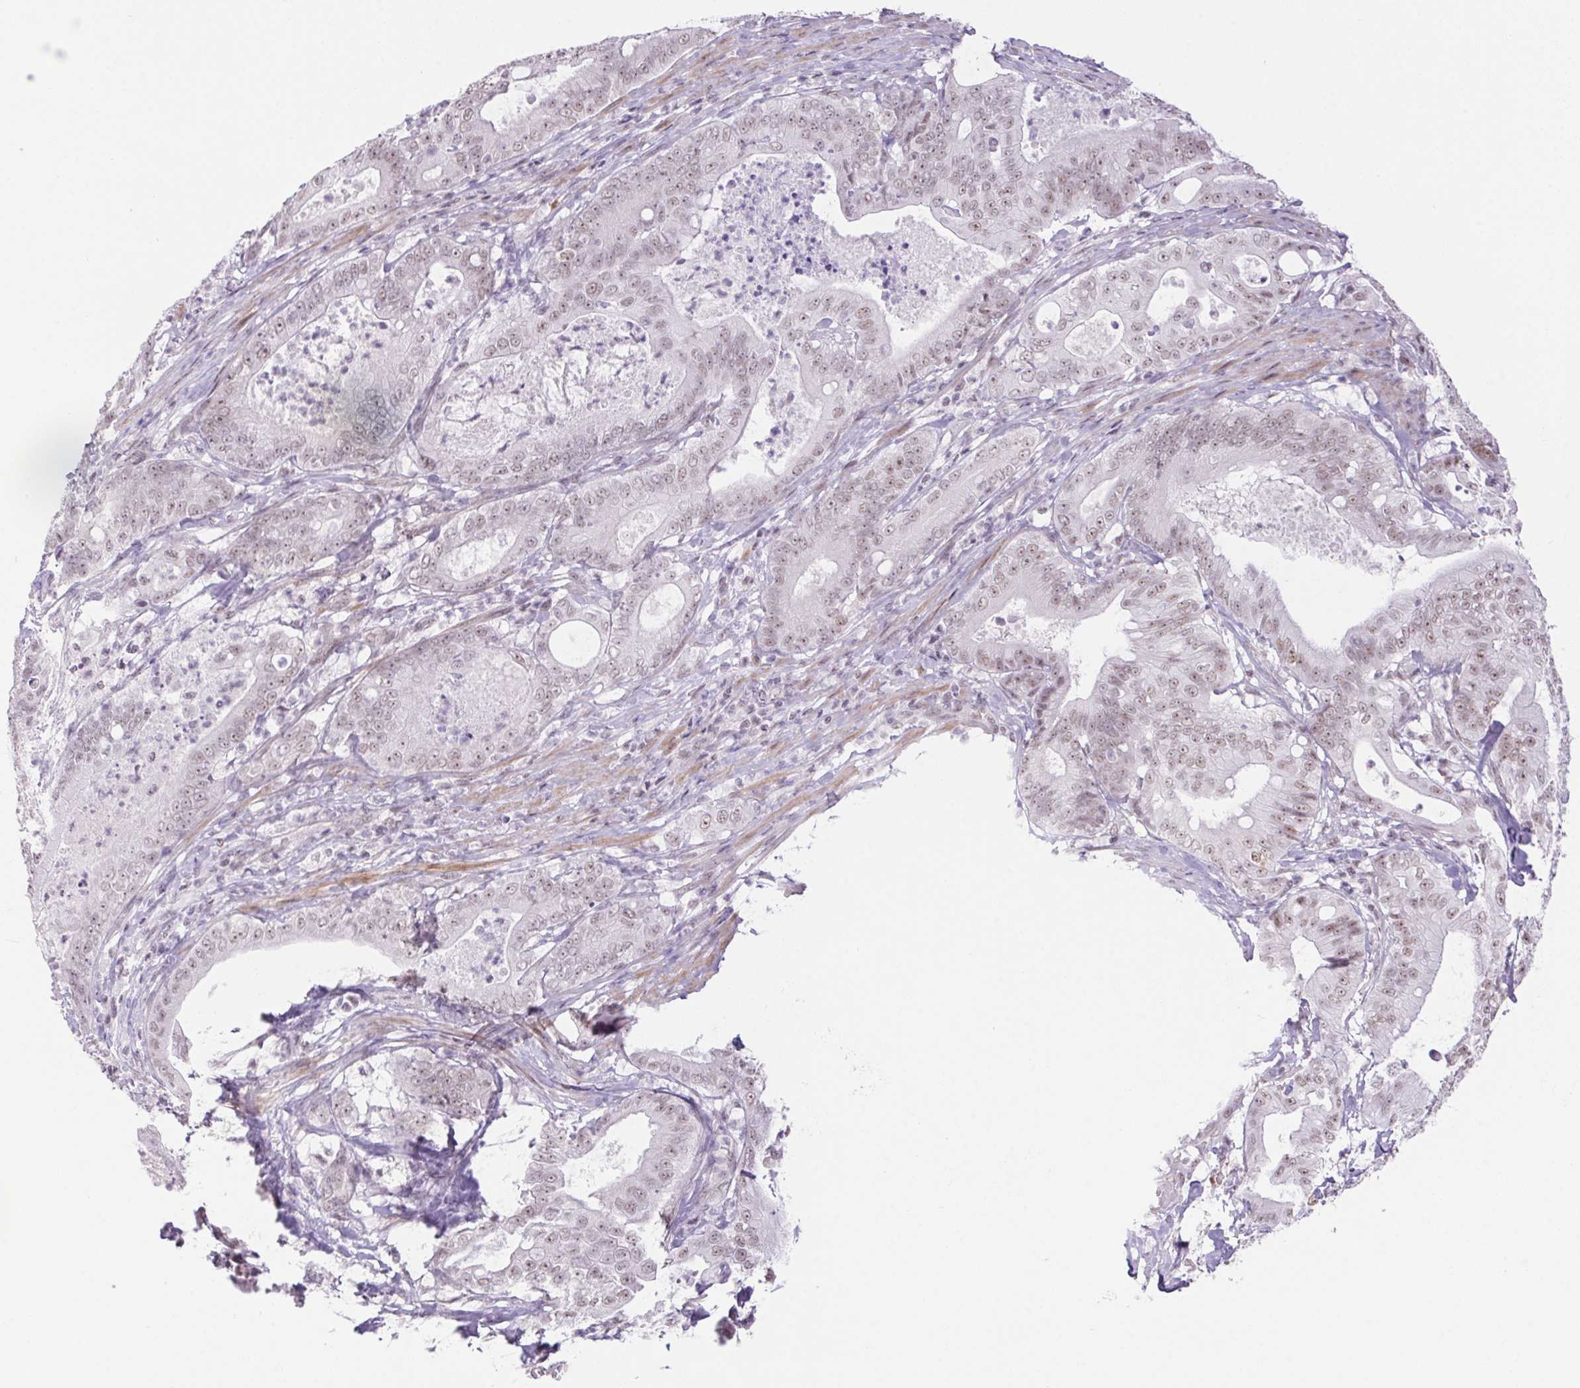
{"staining": {"intensity": "weak", "quantity": "25%-75%", "location": "nuclear"}, "tissue": "pancreatic cancer", "cell_type": "Tumor cells", "image_type": "cancer", "snomed": [{"axis": "morphology", "description": "Adenocarcinoma, NOS"}, {"axis": "topography", "description": "Pancreas"}], "caption": "Immunohistochemical staining of human pancreatic cancer shows low levels of weak nuclear protein positivity in approximately 25%-75% of tumor cells.", "gene": "DDX17", "patient": {"sex": "male", "age": 71}}